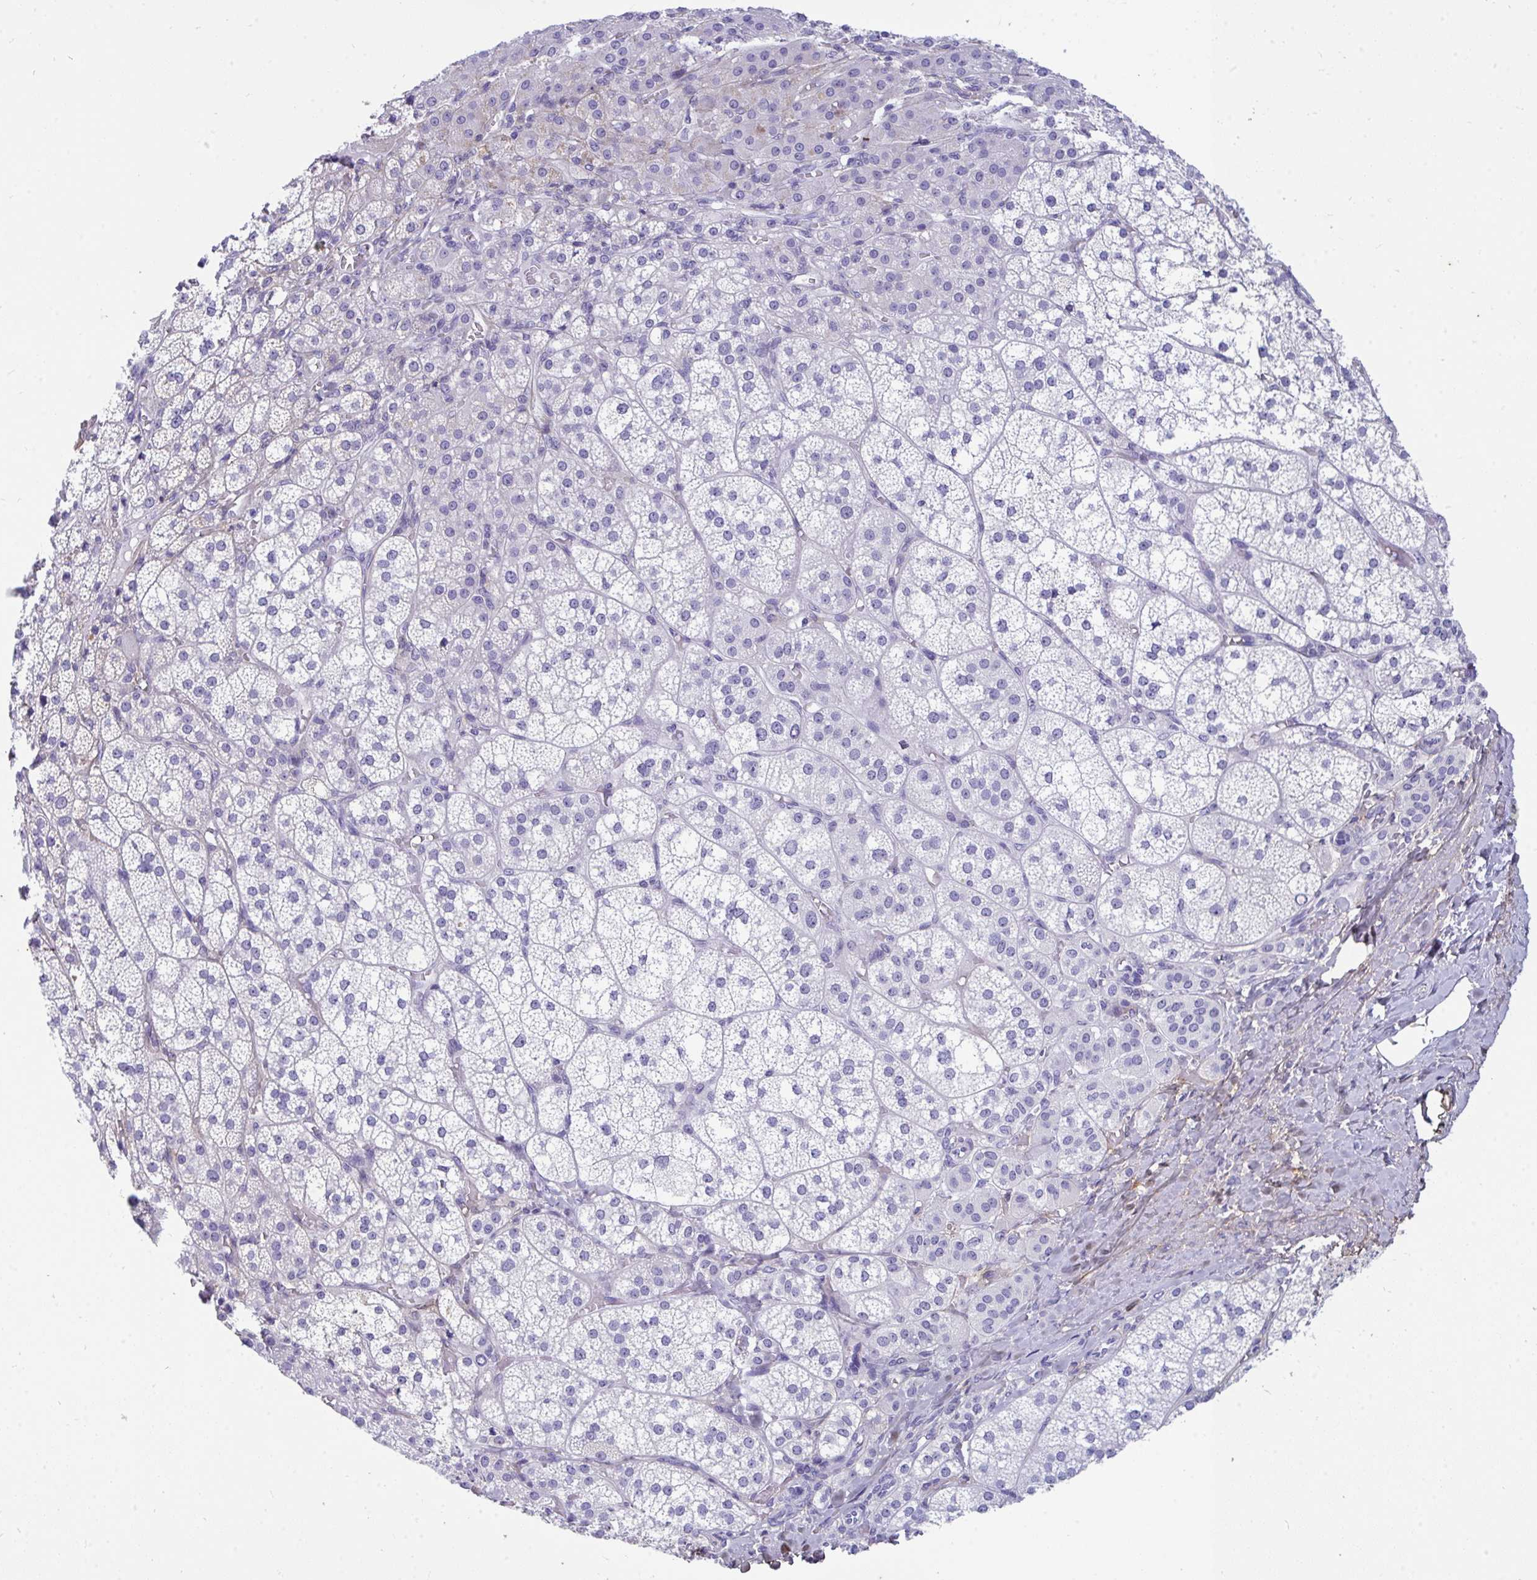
{"staining": {"intensity": "negative", "quantity": "none", "location": "none"}, "tissue": "adrenal gland", "cell_type": "Glandular cells", "image_type": "normal", "snomed": [{"axis": "morphology", "description": "Normal tissue, NOS"}, {"axis": "topography", "description": "Adrenal gland"}], "caption": "Adrenal gland was stained to show a protein in brown. There is no significant expression in glandular cells. The staining was performed using DAB to visualize the protein expression in brown, while the nuclei were stained in blue with hematoxylin (Magnification: 20x).", "gene": "LHFPL6", "patient": {"sex": "female", "age": 60}}